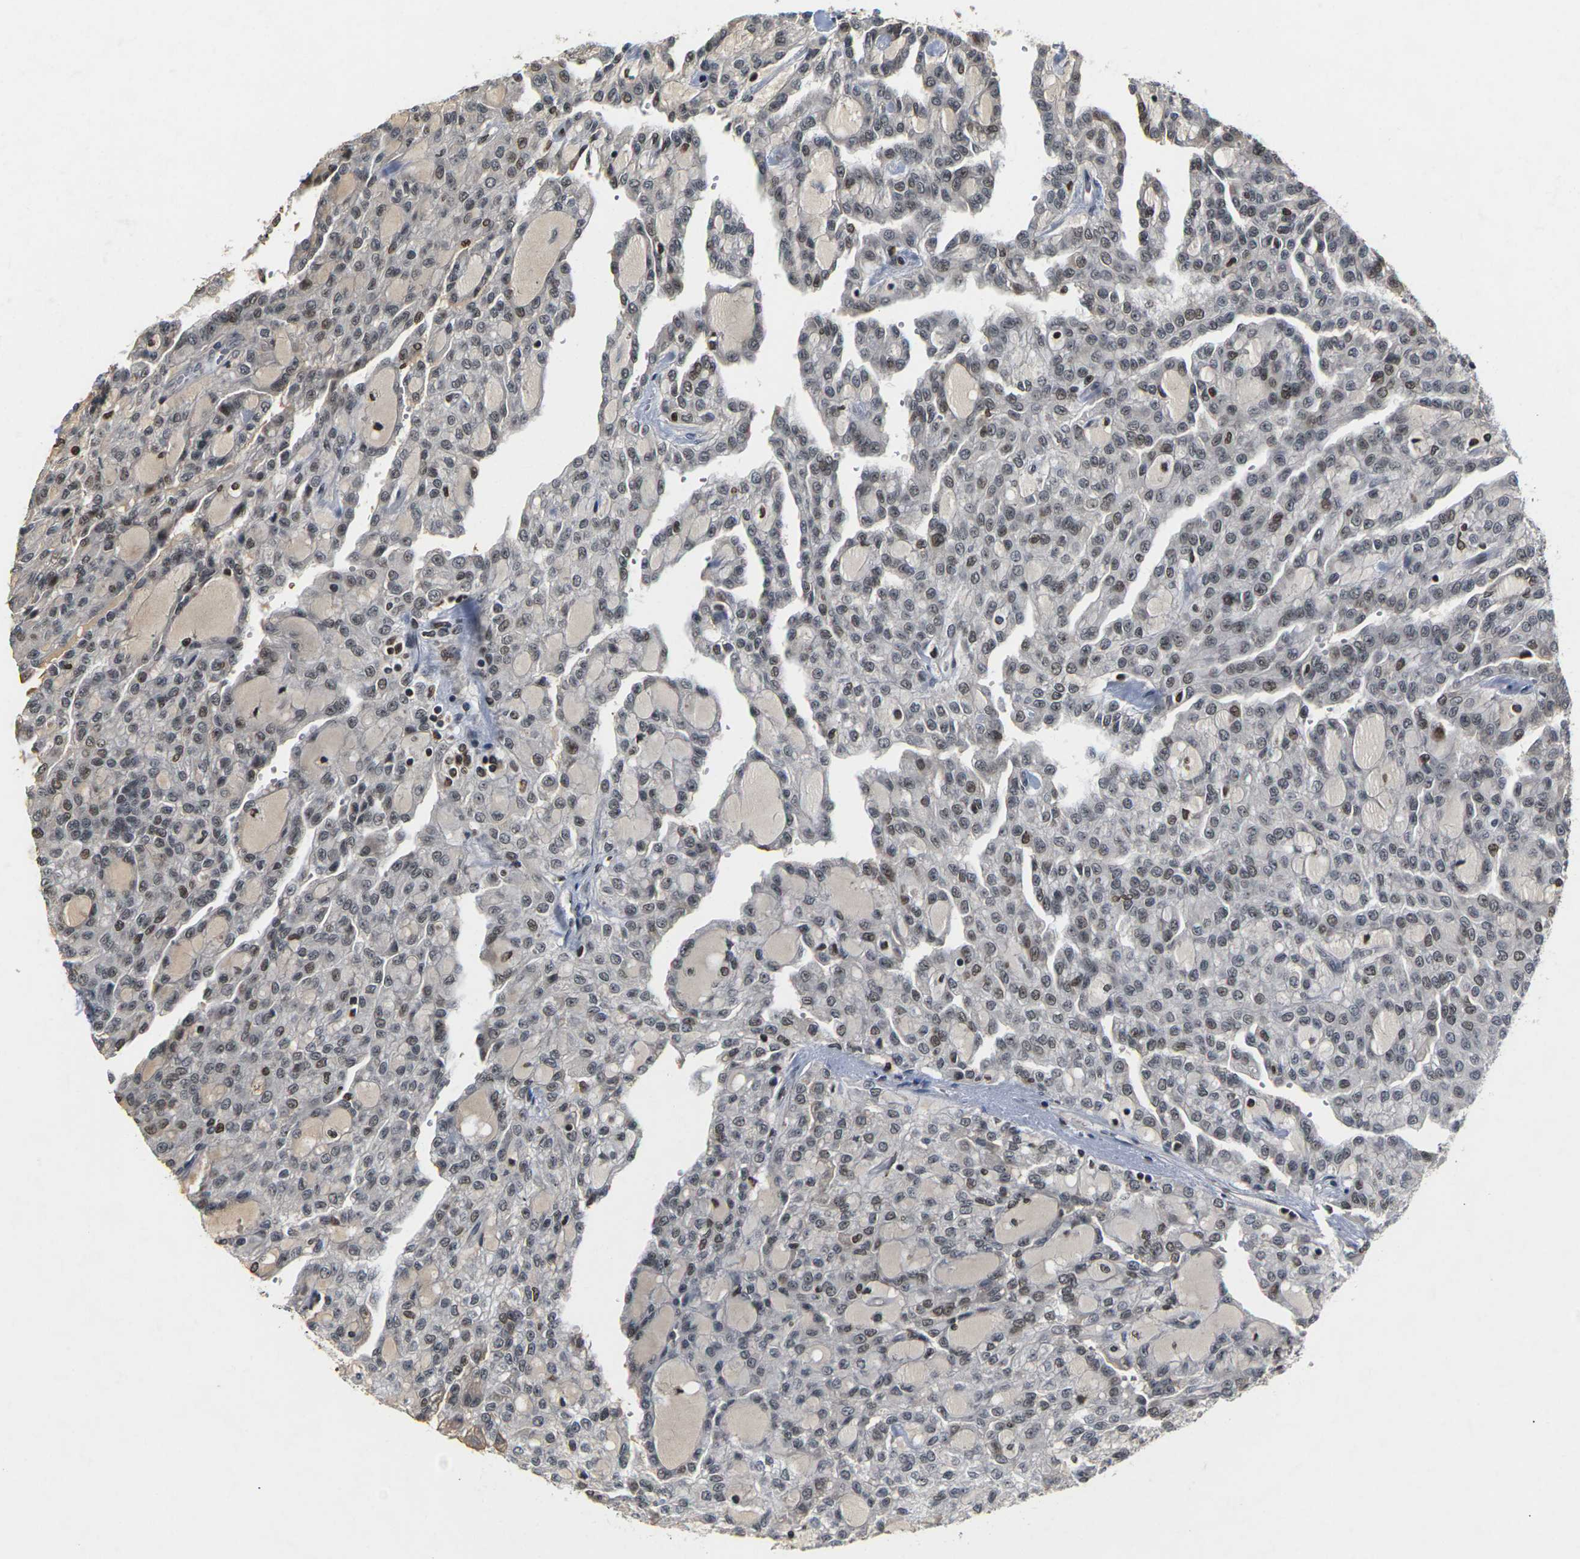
{"staining": {"intensity": "moderate", "quantity": "<25%", "location": "nuclear"}, "tissue": "renal cancer", "cell_type": "Tumor cells", "image_type": "cancer", "snomed": [{"axis": "morphology", "description": "Adenocarcinoma, NOS"}, {"axis": "topography", "description": "Kidney"}], "caption": "The immunohistochemical stain labels moderate nuclear expression in tumor cells of renal cancer tissue.", "gene": "NELFA", "patient": {"sex": "male", "age": 63}}